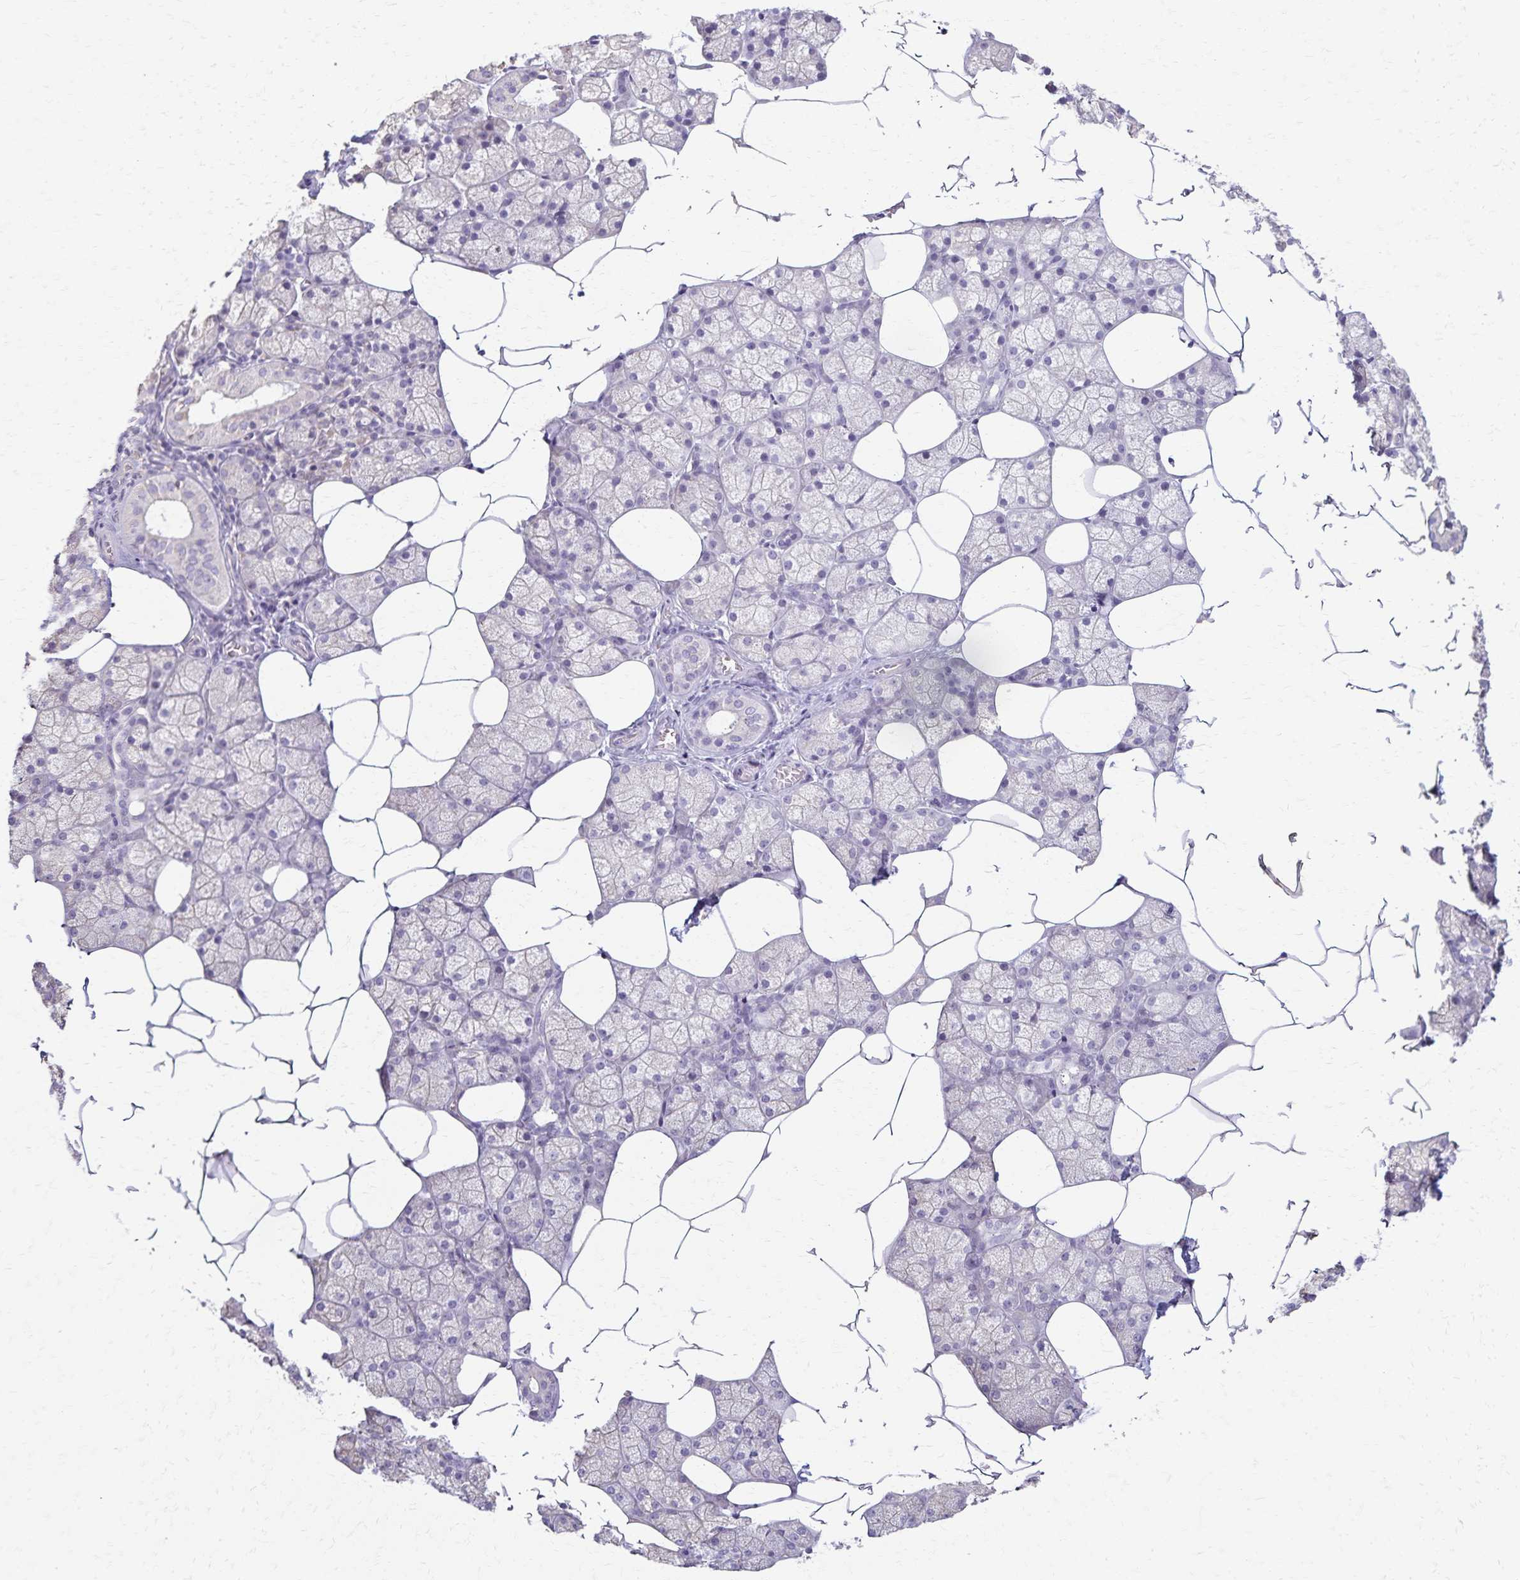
{"staining": {"intensity": "negative", "quantity": "none", "location": "none"}, "tissue": "salivary gland", "cell_type": "Glandular cells", "image_type": "normal", "snomed": [{"axis": "morphology", "description": "Normal tissue, NOS"}, {"axis": "topography", "description": "Salivary gland"}], "caption": "High magnification brightfield microscopy of unremarkable salivary gland stained with DAB (brown) and counterstained with hematoxylin (blue): glandular cells show no significant expression. (Brightfield microscopy of DAB (3,3'-diaminobenzidine) immunohistochemistry at high magnification).", "gene": "KISS1", "patient": {"sex": "female", "age": 43}}